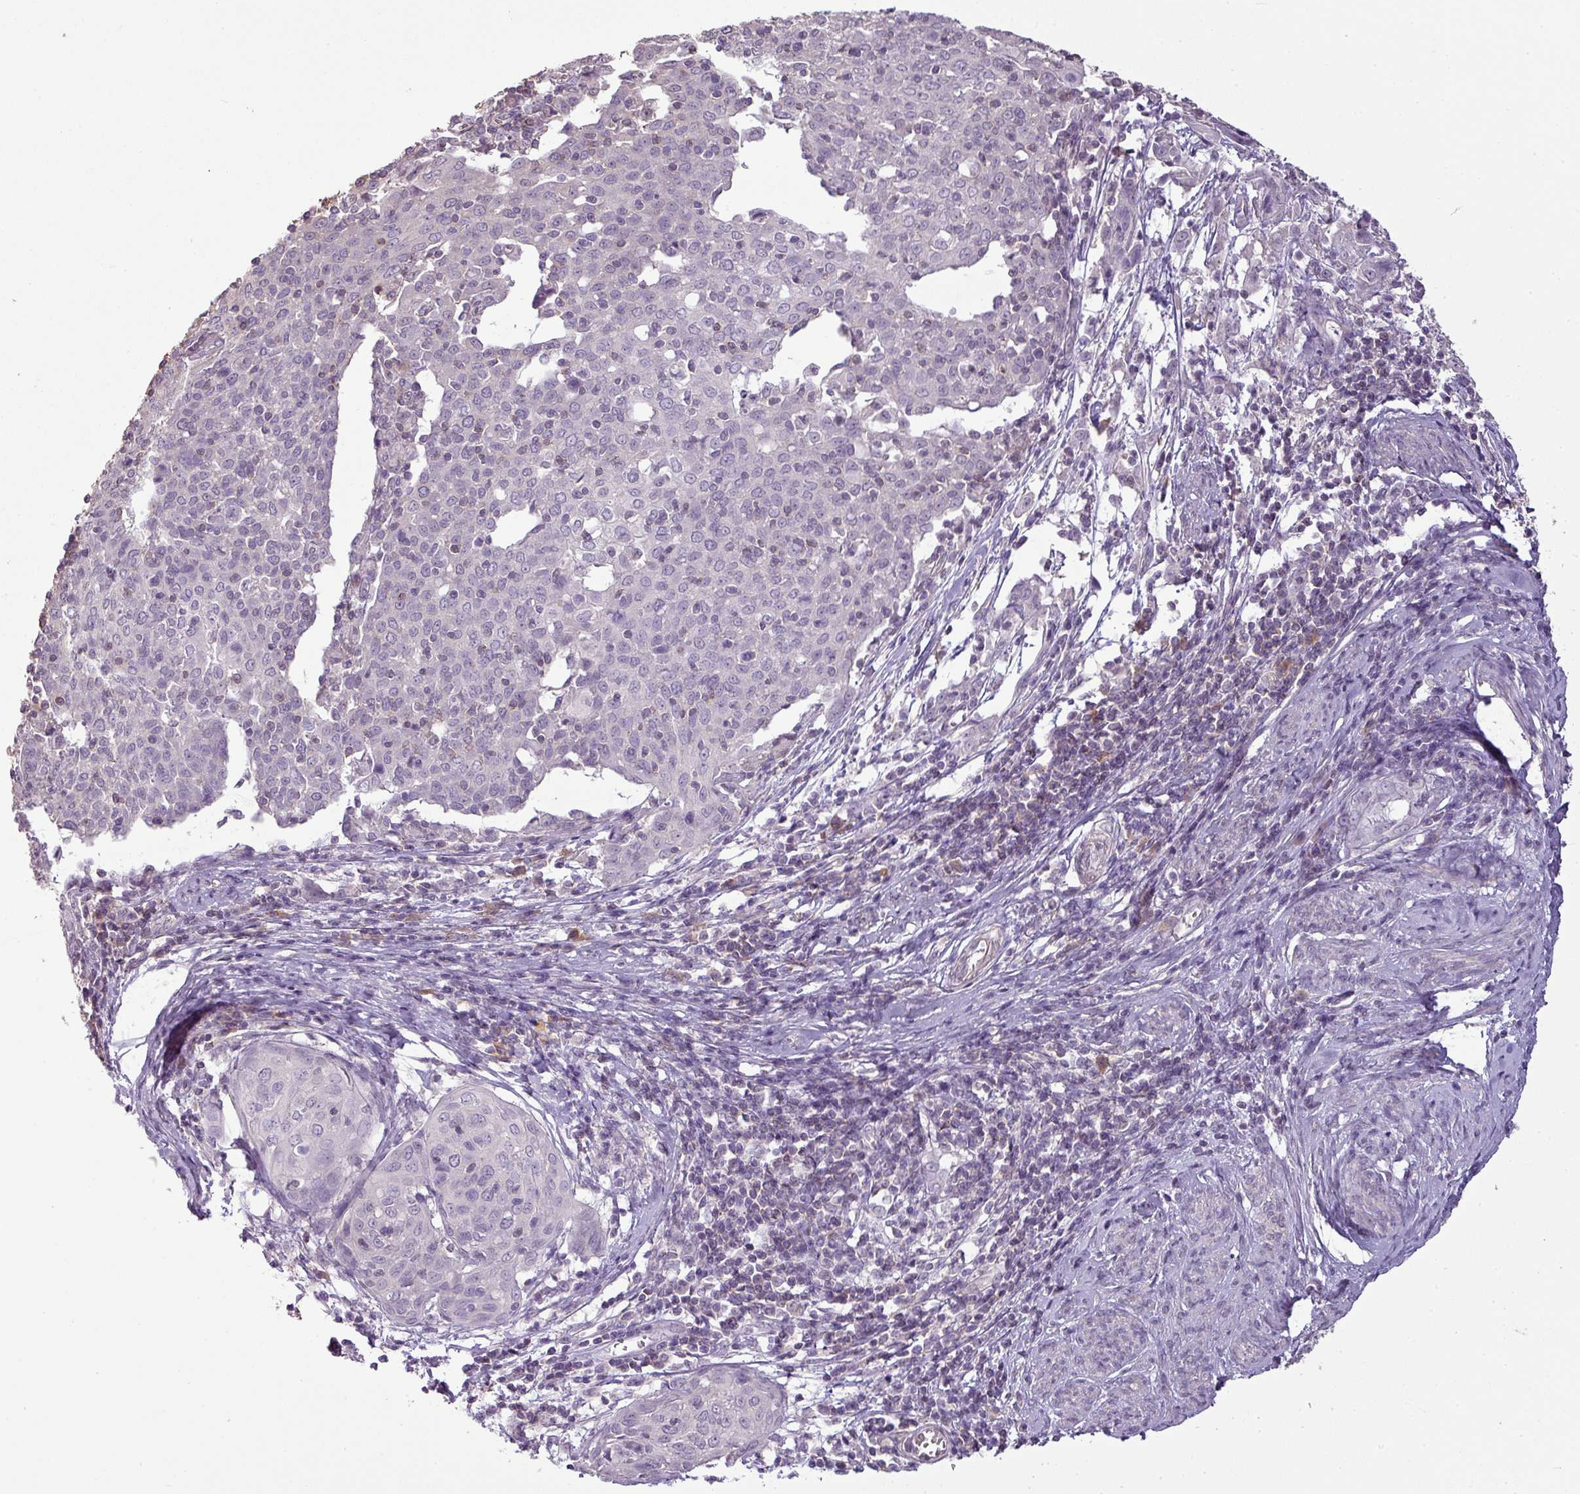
{"staining": {"intensity": "negative", "quantity": "none", "location": "none"}, "tissue": "cervical cancer", "cell_type": "Tumor cells", "image_type": "cancer", "snomed": [{"axis": "morphology", "description": "Squamous cell carcinoma, NOS"}, {"axis": "topography", "description": "Cervix"}], "caption": "Tumor cells are negative for brown protein staining in cervical squamous cell carcinoma.", "gene": "LY9", "patient": {"sex": "female", "age": 67}}